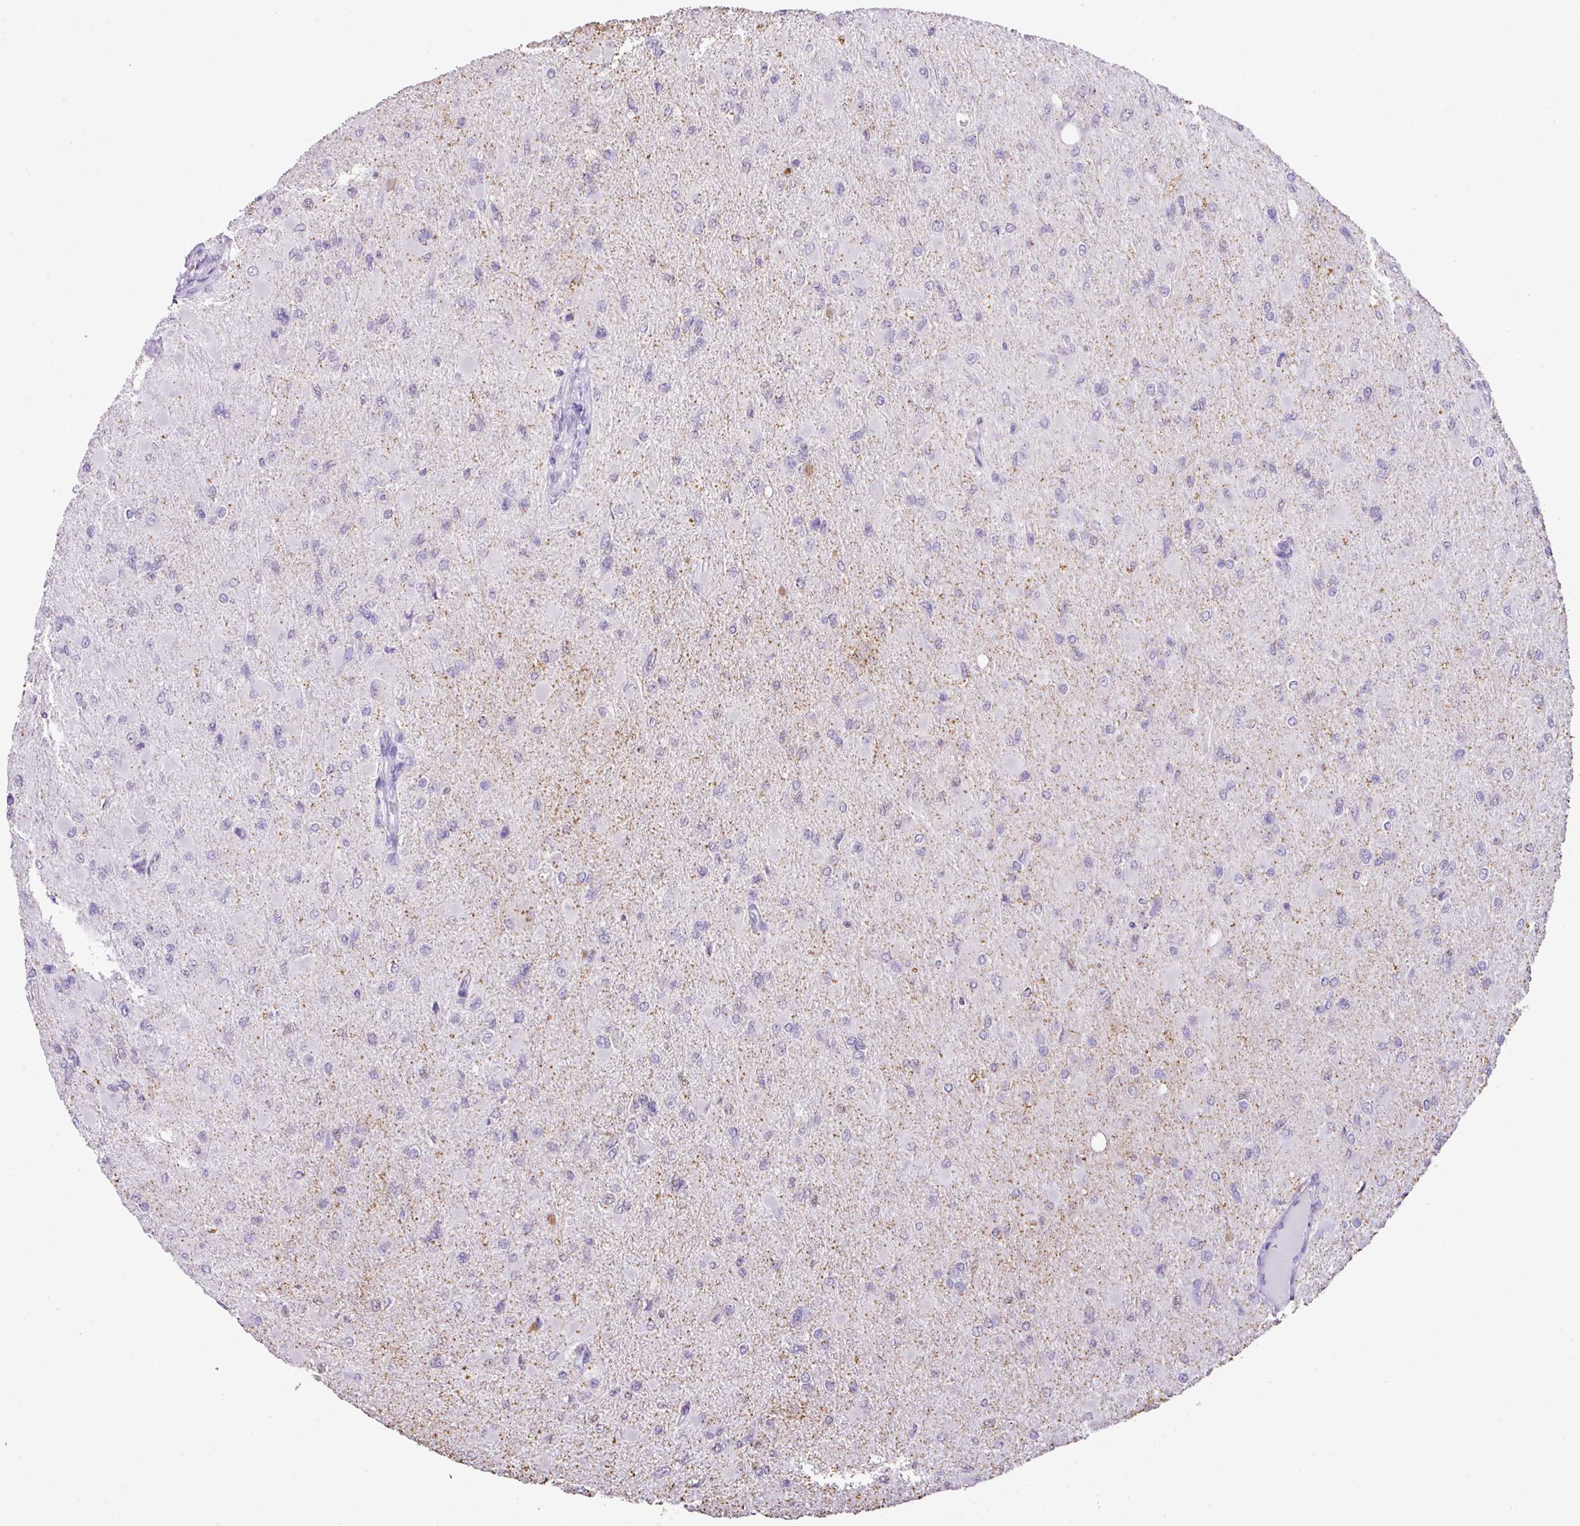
{"staining": {"intensity": "negative", "quantity": "none", "location": "none"}, "tissue": "glioma", "cell_type": "Tumor cells", "image_type": "cancer", "snomed": [{"axis": "morphology", "description": "Glioma, malignant, High grade"}, {"axis": "topography", "description": "Cerebral cortex"}], "caption": "Malignant glioma (high-grade) was stained to show a protein in brown. There is no significant expression in tumor cells. (Immunohistochemistry, brightfield microscopy, high magnification).", "gene": "KCNJ11", "patient": {"sex": "female", "age": 36}}